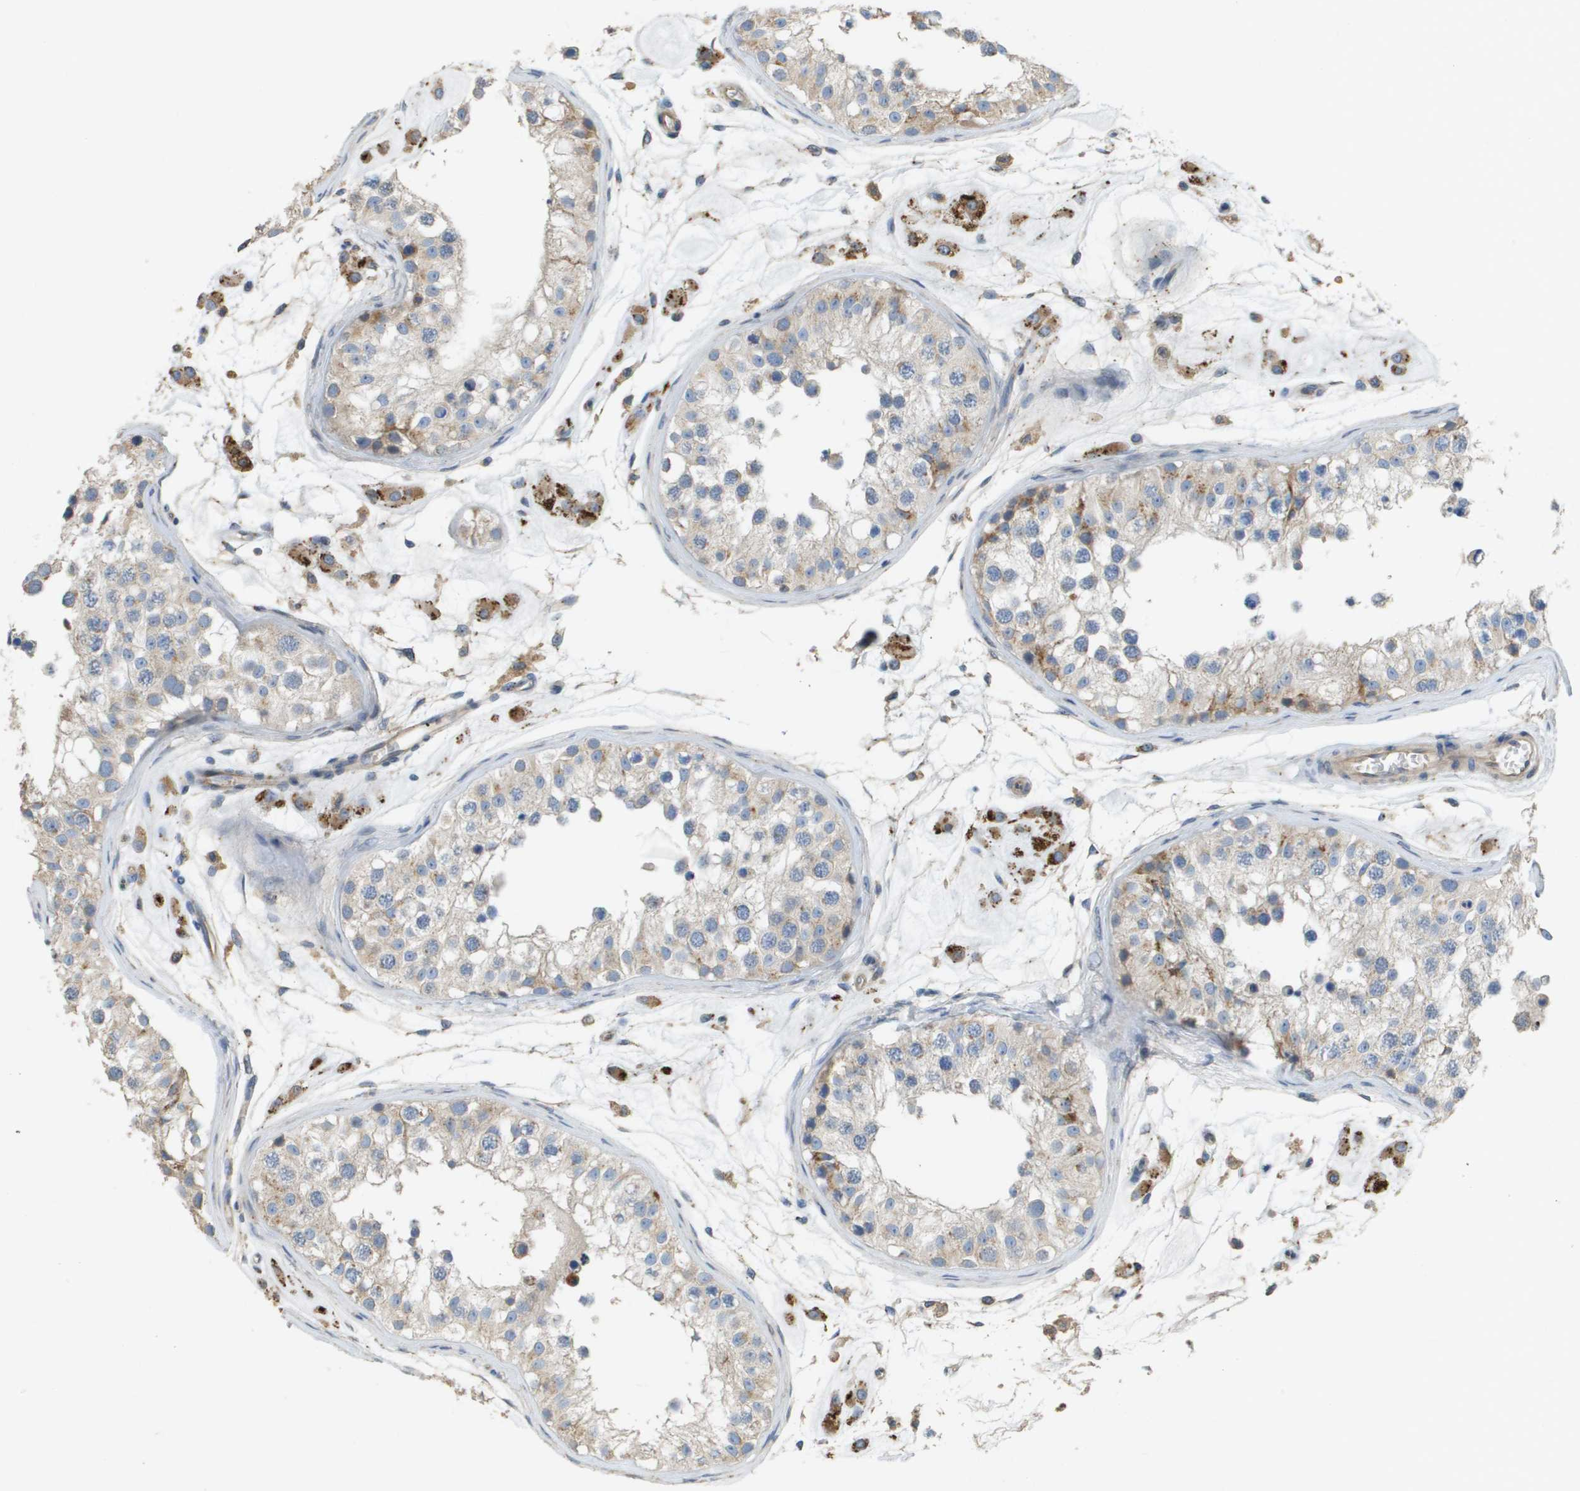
{"staining": {"intensity": "weak", "quantity": "25%-75%", "location": "cytoplasmic/membranous"}, "tissue": "testis", "cell_type": "Cells in seminiferous ducts", "image_type": "normal", "snomed": [{"axis": "morphology", "description": "Normal tissue, NOS"}, {"axis": "morphology", "description": "Adenocarcinoma, metastatic, NOS"}, {"axis": "topography", "description": "Testis"}], "caption": "The image exhibits a brown stain indicating the presence of a protein in the cytoplasmic/membranous of cells in seminiferous ducts in testis.", "gene": "CASP10", "patient": {"sex": "male", "age": 26}}